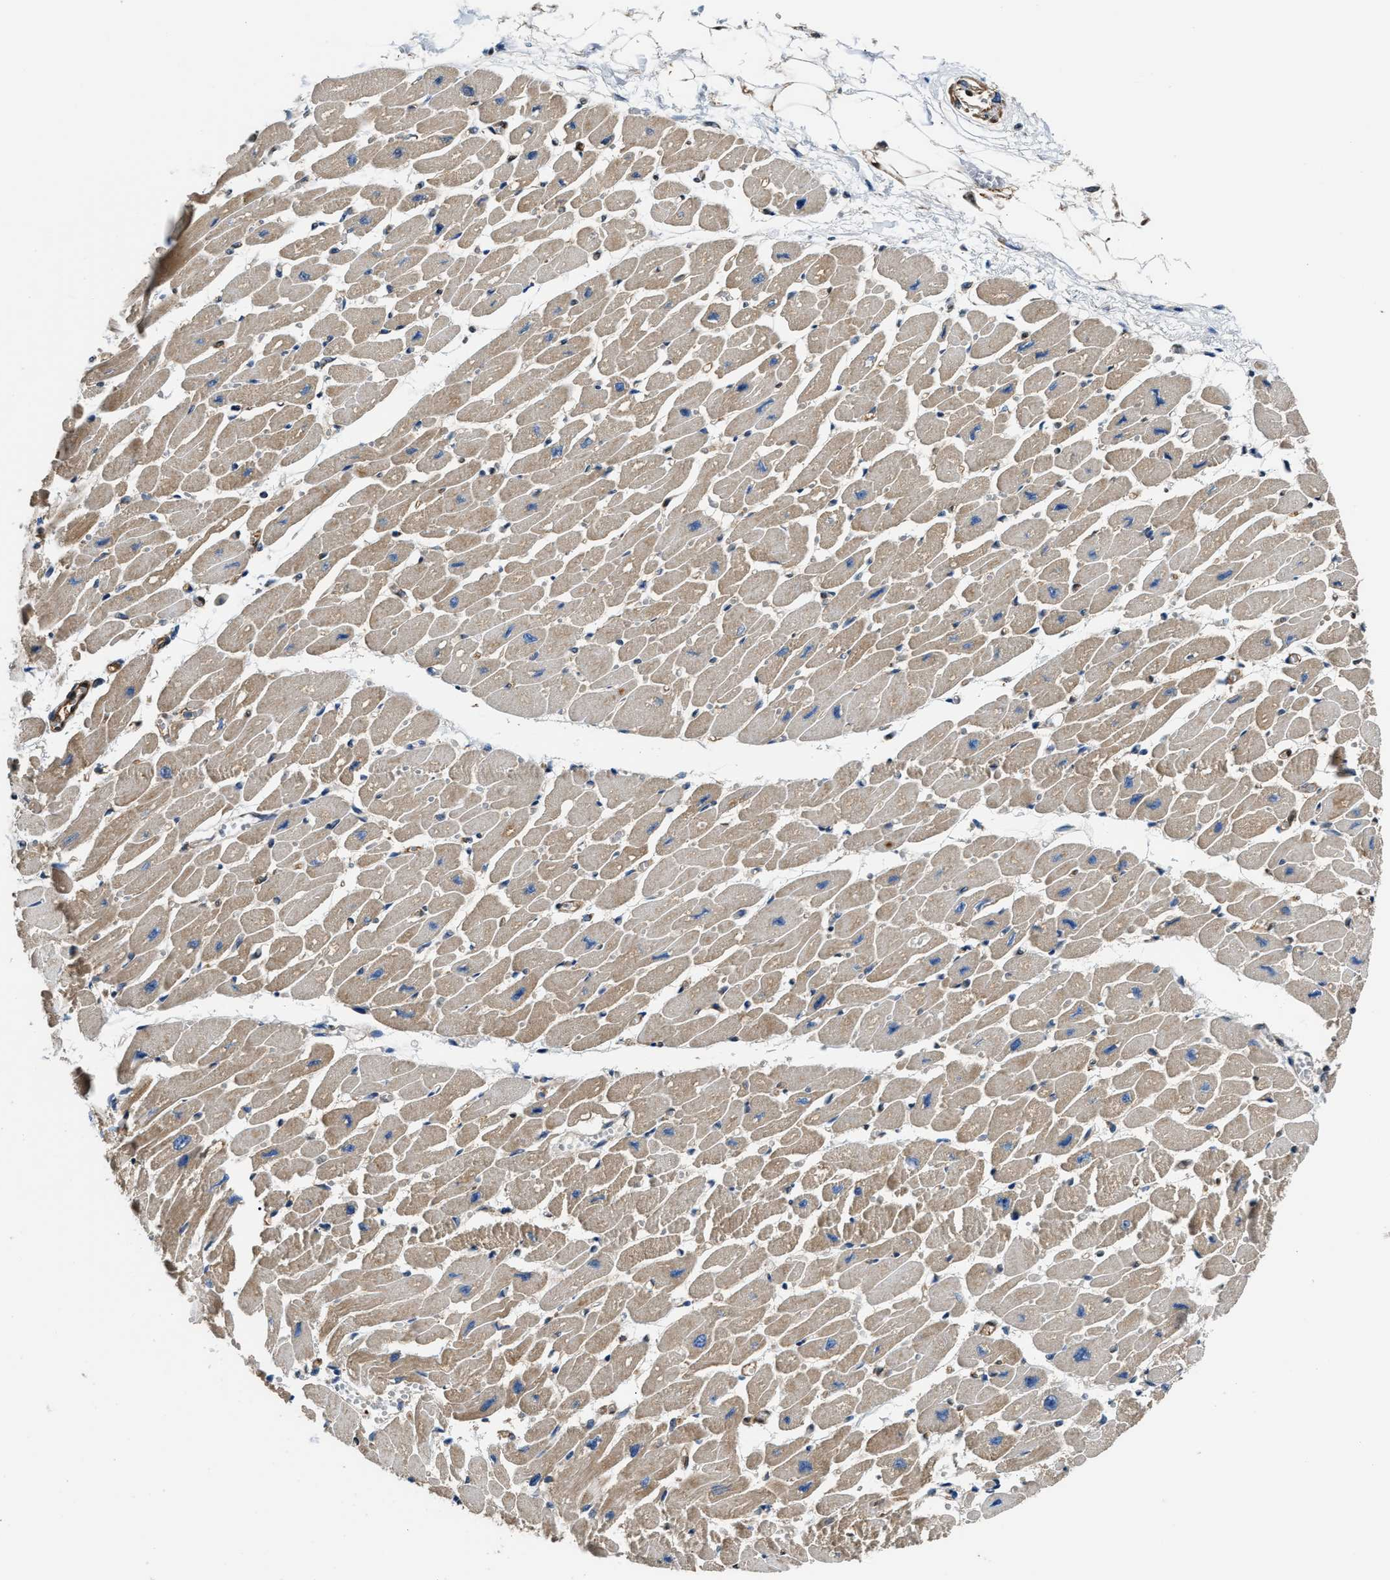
{"staining": {"intensity": "weak", "quantity": "25%-75%", "location": "cytoplasmic/membranous"}, "tissue": "heart muscle", "cell_type": "Cardiomyocytes", "image_type": "normal", "snomed": [{"axis": "morphology", "description": "Normal tissue, NOS"}, {"axis": "topography", "description": "Heart"}], "caption": "Immunohistochemical staining of benign human heart muscle exhibits low levels of weak cytoplasmic/membranous staining in about 25%-75% of cardiomyocytes.", "gene": "PPA1", "patient": {"sex": "female", "age": 54}}